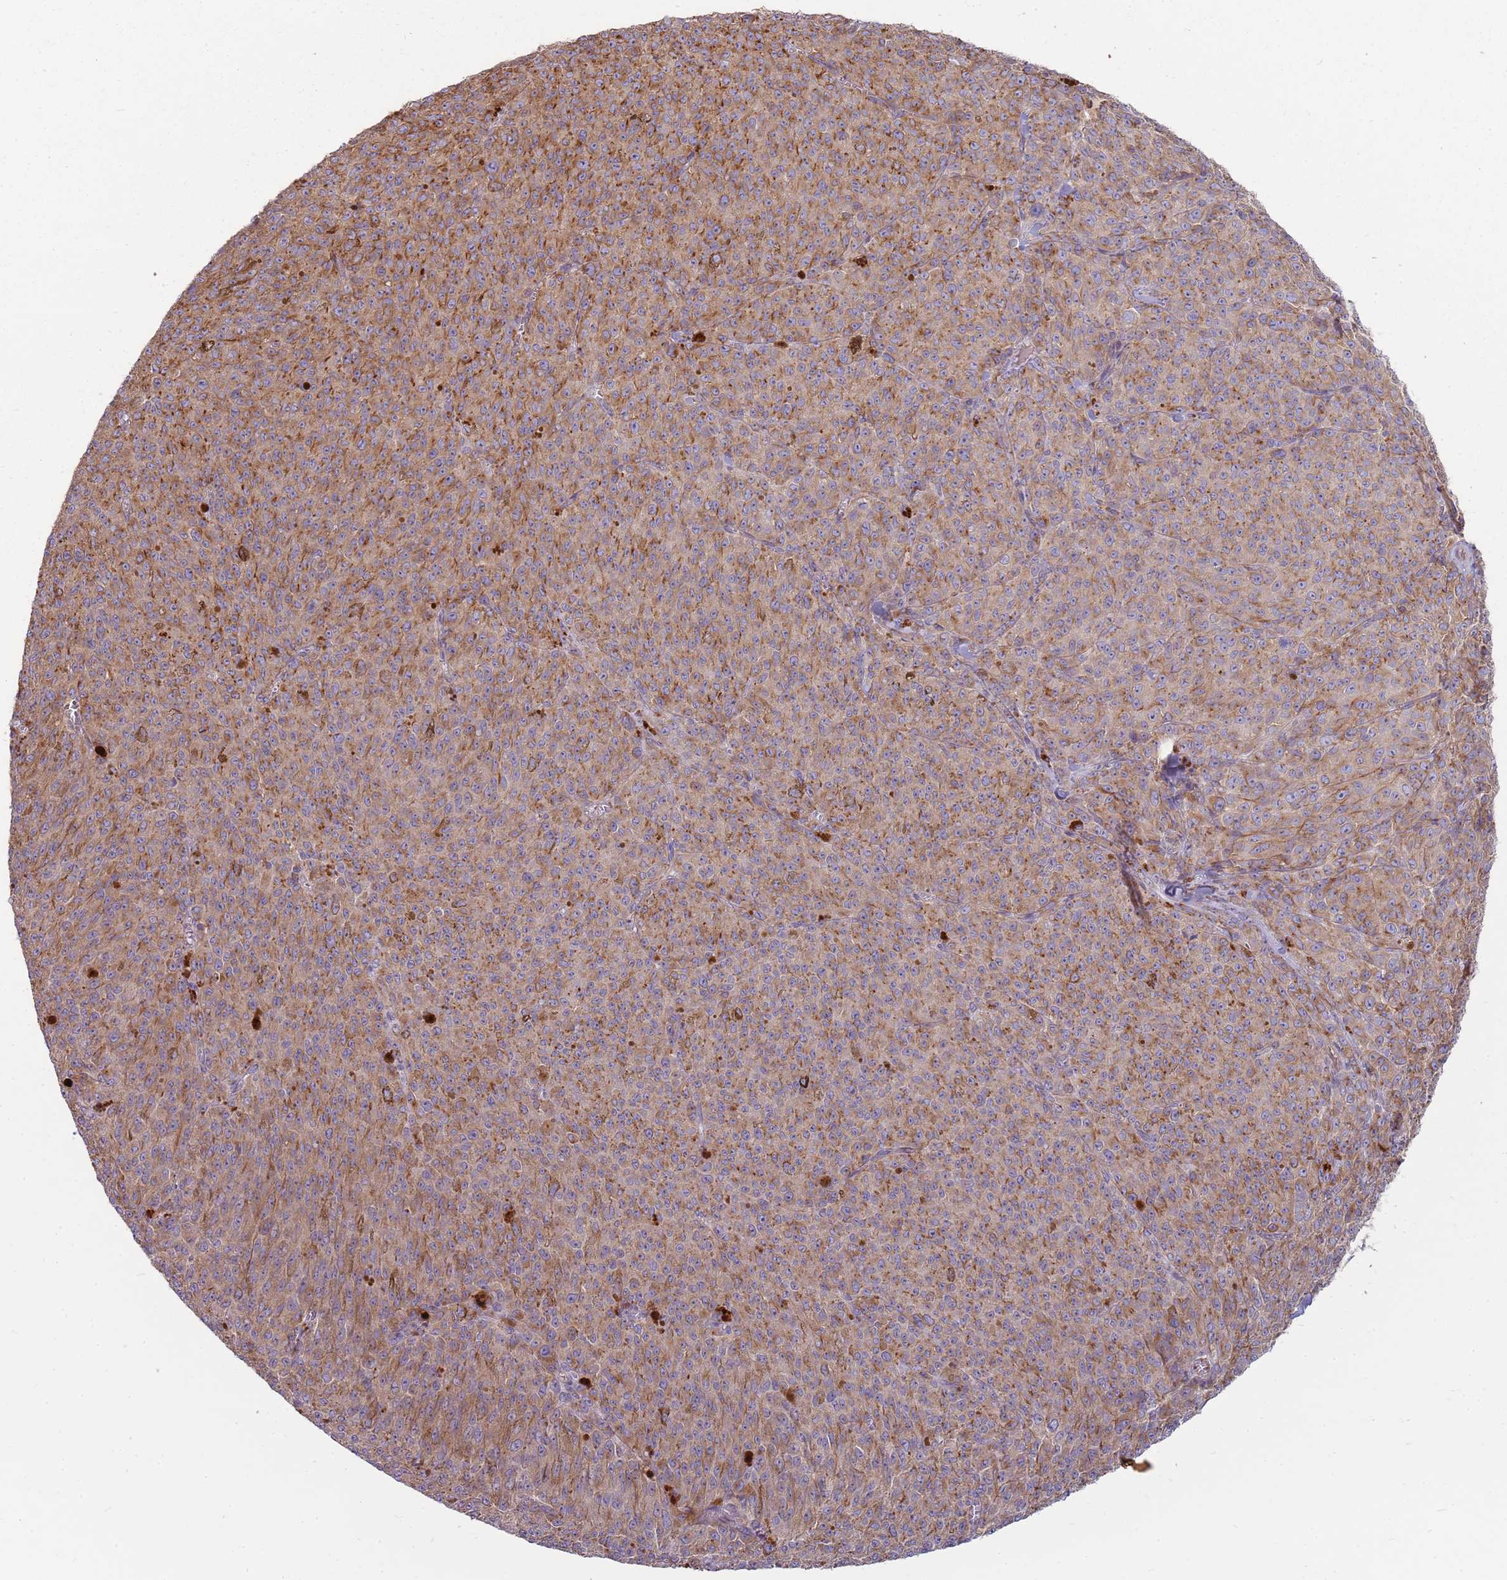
{"staining": {"intensity": "moderate", "quantity": ">75%", "location": "cytoplasmic/membranous"}, "tissue": "melanoma", "cell_type": "Tumor cells", "image_type": "cancer", "snomed": [{"axis": "morphology", "description": "Malignant melanoma, NOS"}, {"axis": "topography", "description": "Skin"}], "caption": "High-magnification brightfield microscopy of malignant melanoma stained with DAB (brown) and counterstained with hematoxylin (blue). tumor cells exhibit moderate cytoplasmic/membranous positivity is seen in about>75% of cells.", "gene": "EMC1", "patient": {"sex": "female", "age": 52}}